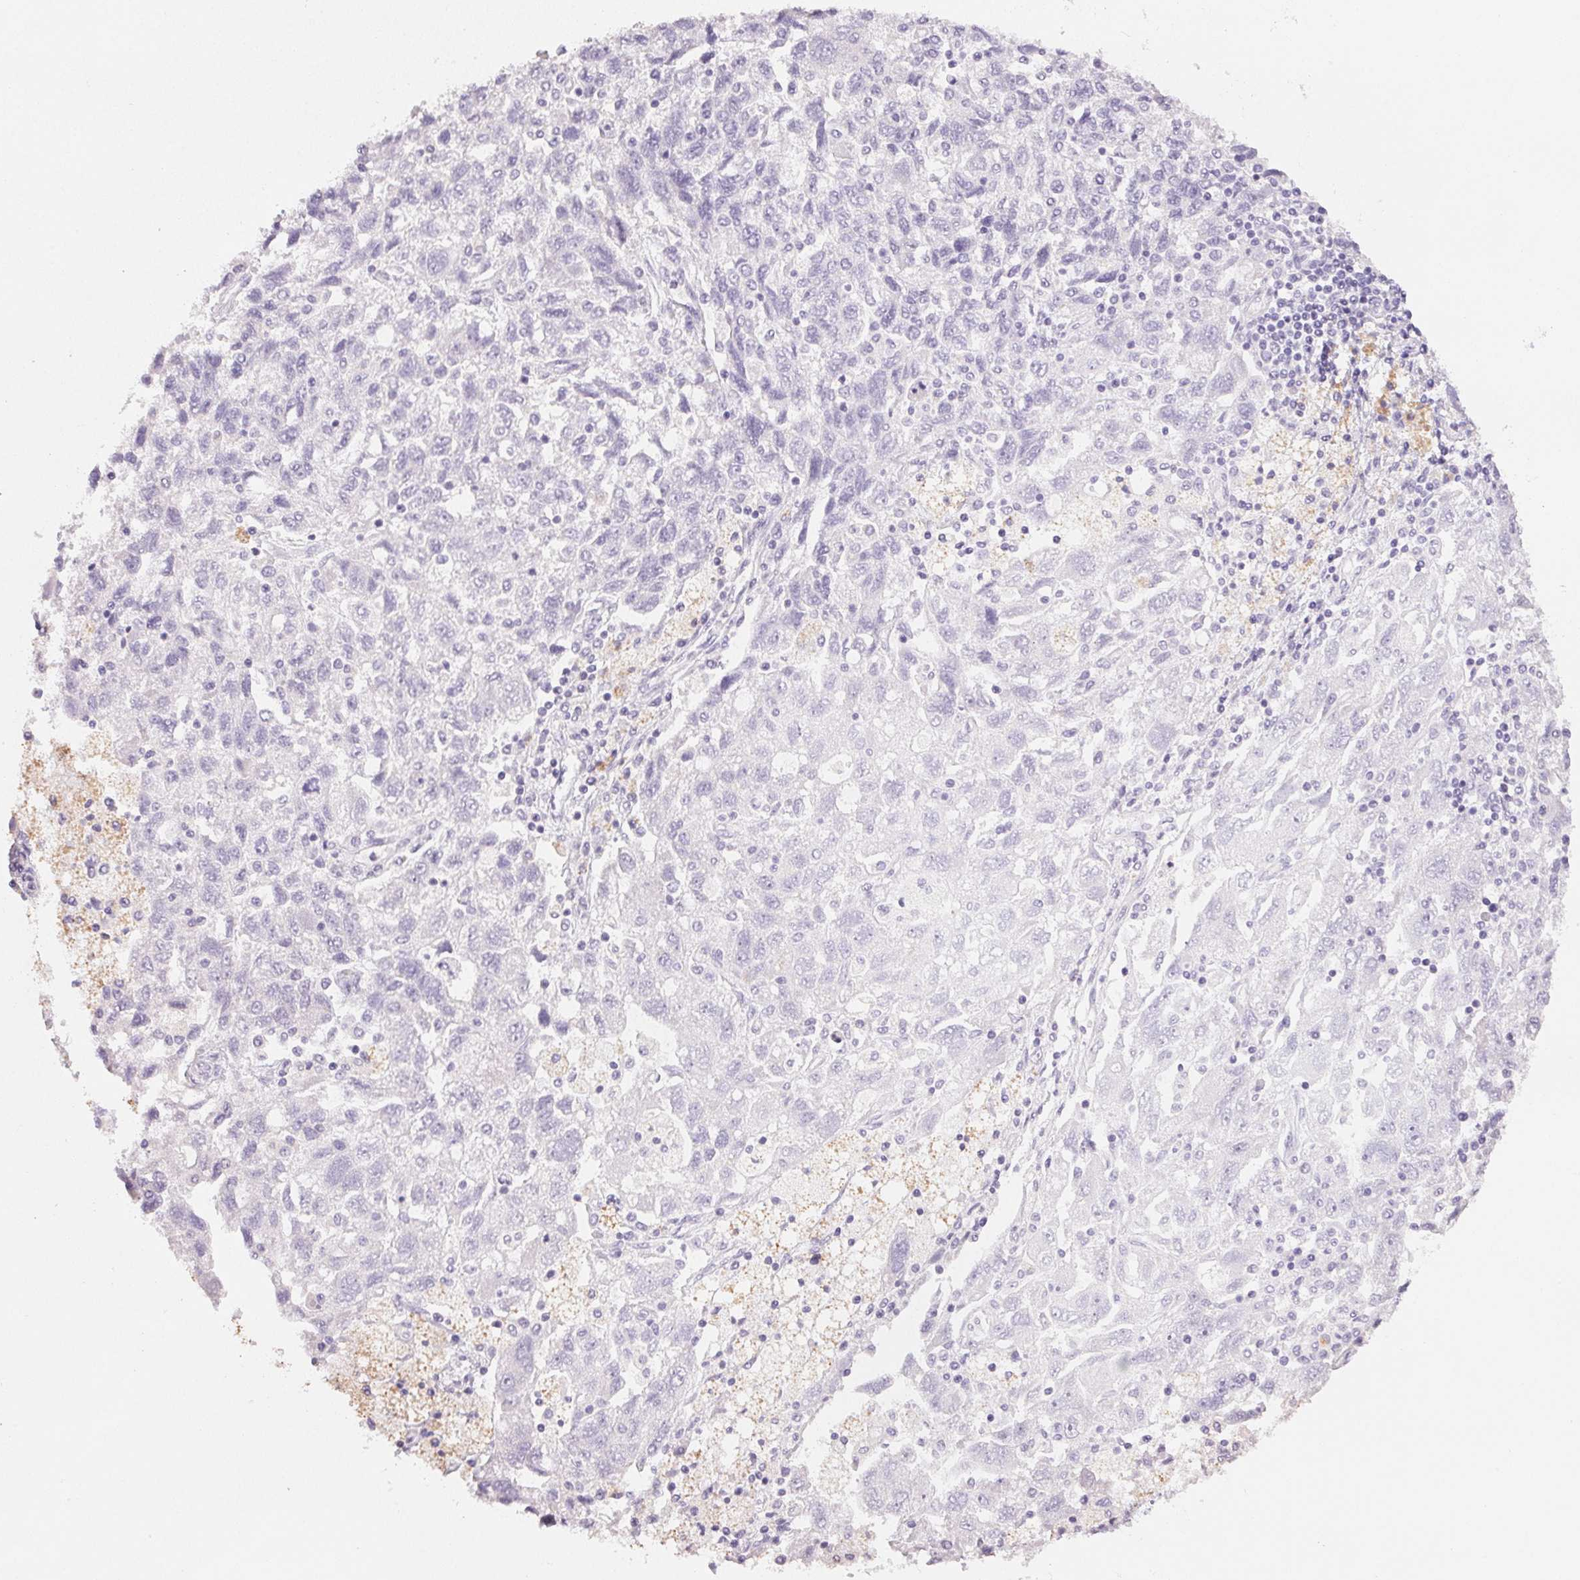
{"staining": {"intensity": "negative", "quantity": "none", "location": "none"}, "tissue": "ovarian cancer", "cell_type": "Tumor cells", "image_type": "cancer", "snomed": [{"axis": "morphology", "description": "Carcinoma, NOS"}, {"axis": "morphology", "description": "Cystadenocarcinoma, serous, NOS"}, {"axis": "topography", "description": "Ovary"}], "caption": "The micrograph reveals no staining of tumor cells in serous cystadenocarcinoma (ovarian).", "gene": "ACP3", "patient": {"sex": "female", "age": 69}}